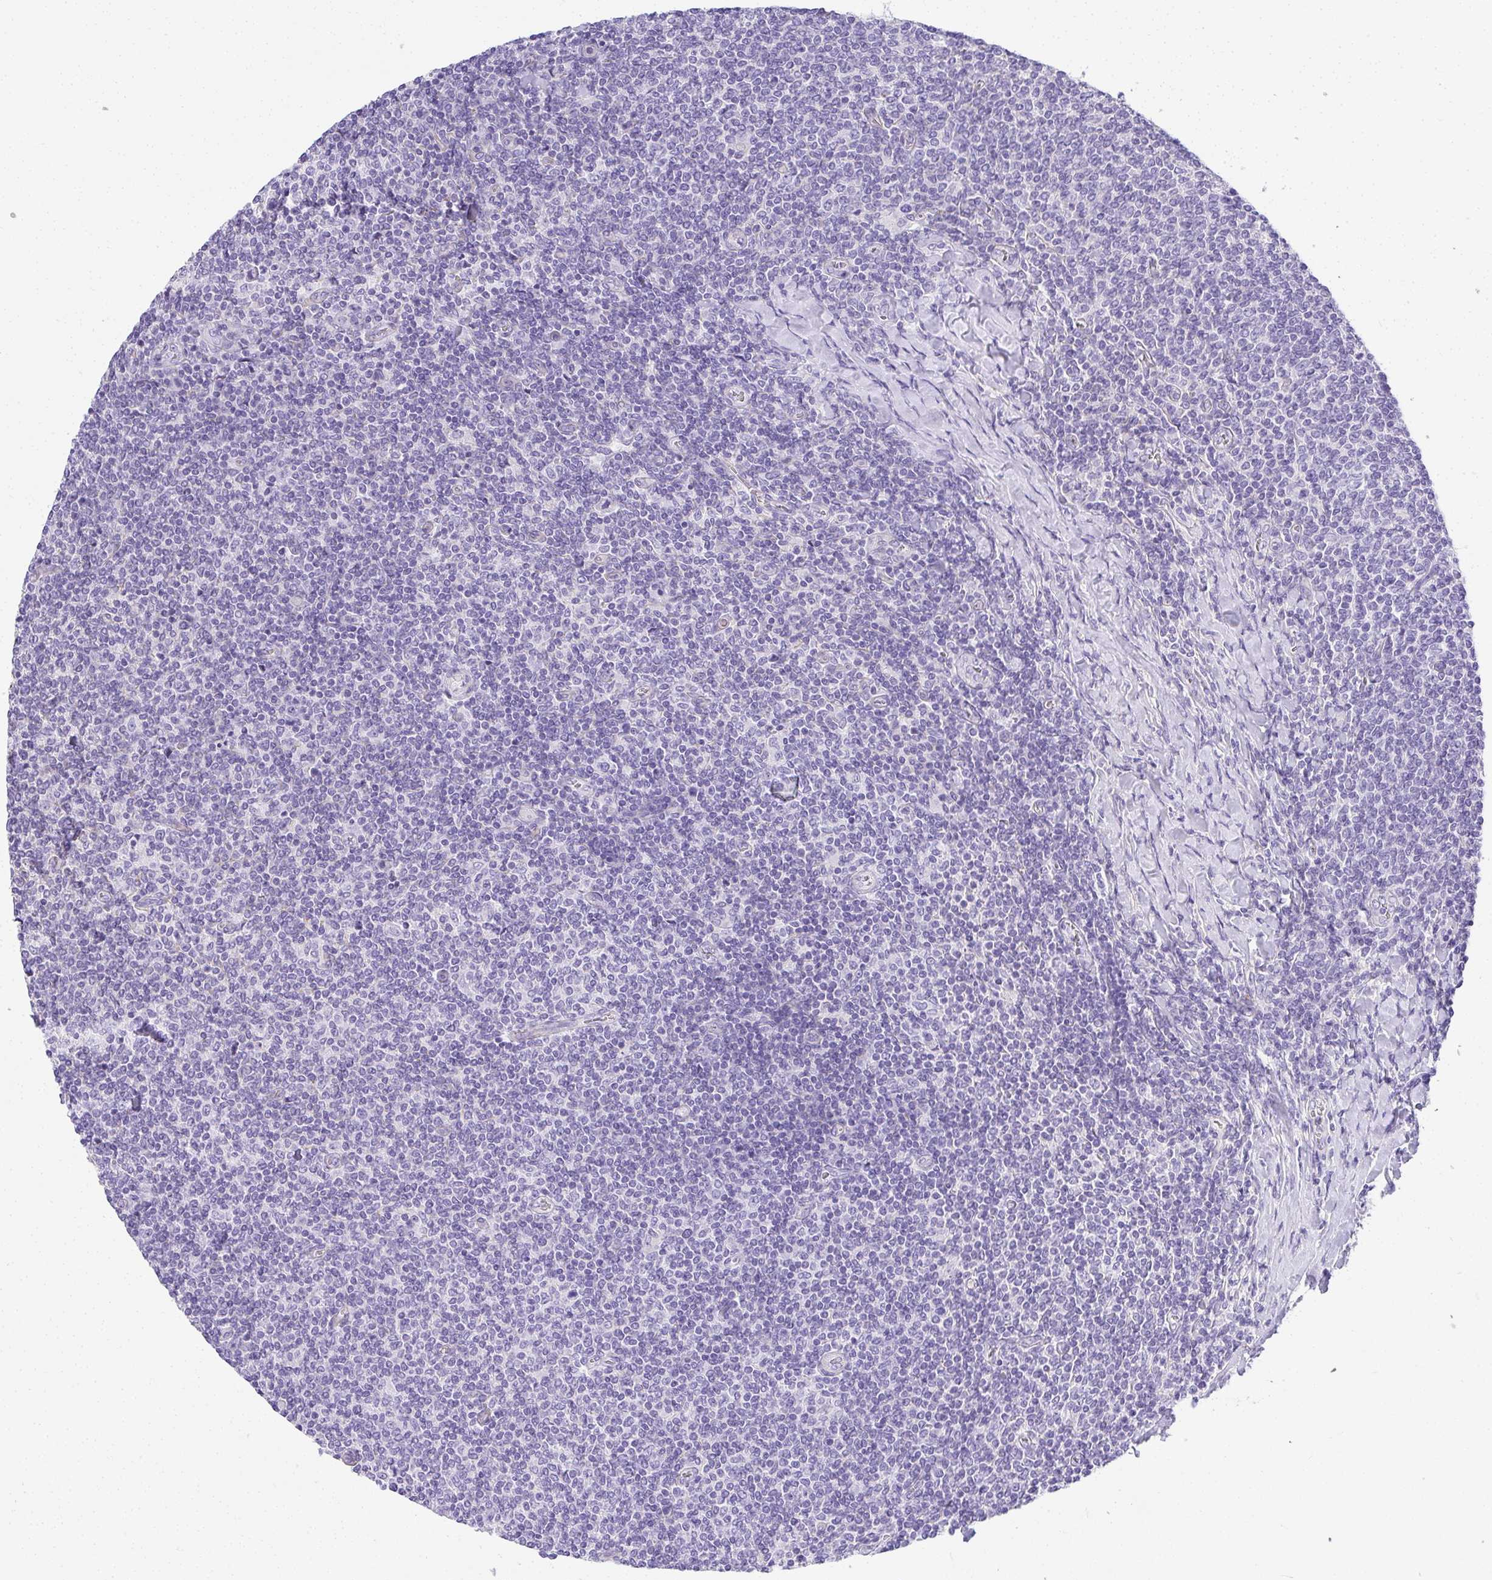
{"staining": {"intensity": "negative", "quantity": "none", "location": "none"}, "tissue": "lymphoma", "cell_type": "Tumor cells", "image_type": "cancer", "snomed": [{"axis": "morphology", "description": "Malignant lymphoma, non-Hodgkin's type, Low grade"}, {"axis": "topography", "description": "Lymph node"}], "caption": "Malignant lymphoma, non-Hodgkin's type (low-grade) was stained to show a protein in brown. There is no significant positivity in tumor cells.", "gene": "PLPPR3", "patient": {"sex": "male", "age": 52}}